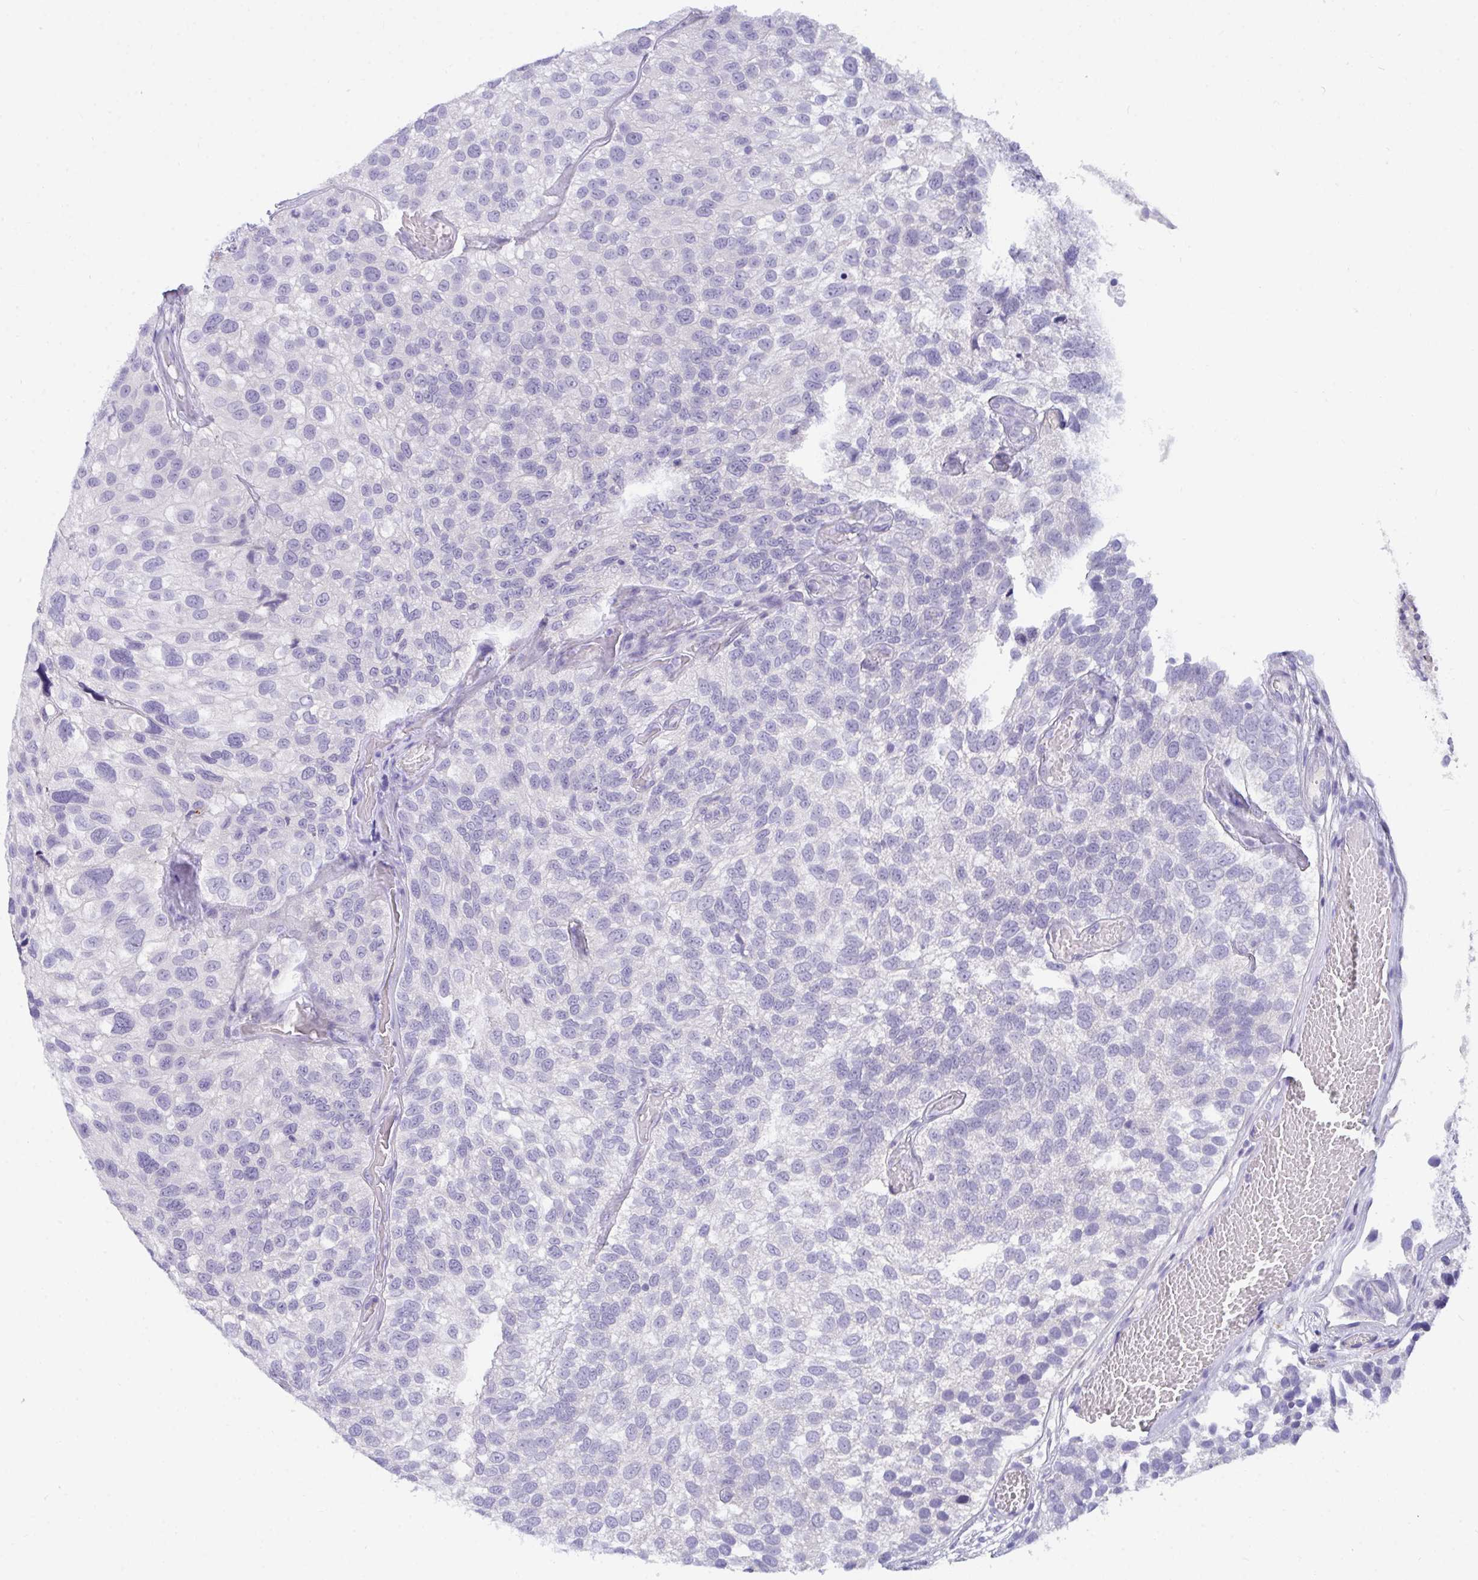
{"staining": {"intensity": "negative", "quantity": "none", "location": "none"}, "tissue": "urothelial cancer", "cell_type": "Tumor cells", "image_type": "cancer", "snomed": [{"axis": "morphology", "description": "Urothelial carcinoma, NOS"}, {"axis": "topography", "description": "Urinary bladder"}], "caption": "An immunohistochemistry (IHC) histopathology image of transitional cell carcinoma is shown. There is no staining in tumor cells of transitional cell carcinoma.", "gene": "SEMA6B", "patient": {"sex": "male", "age": 87}}